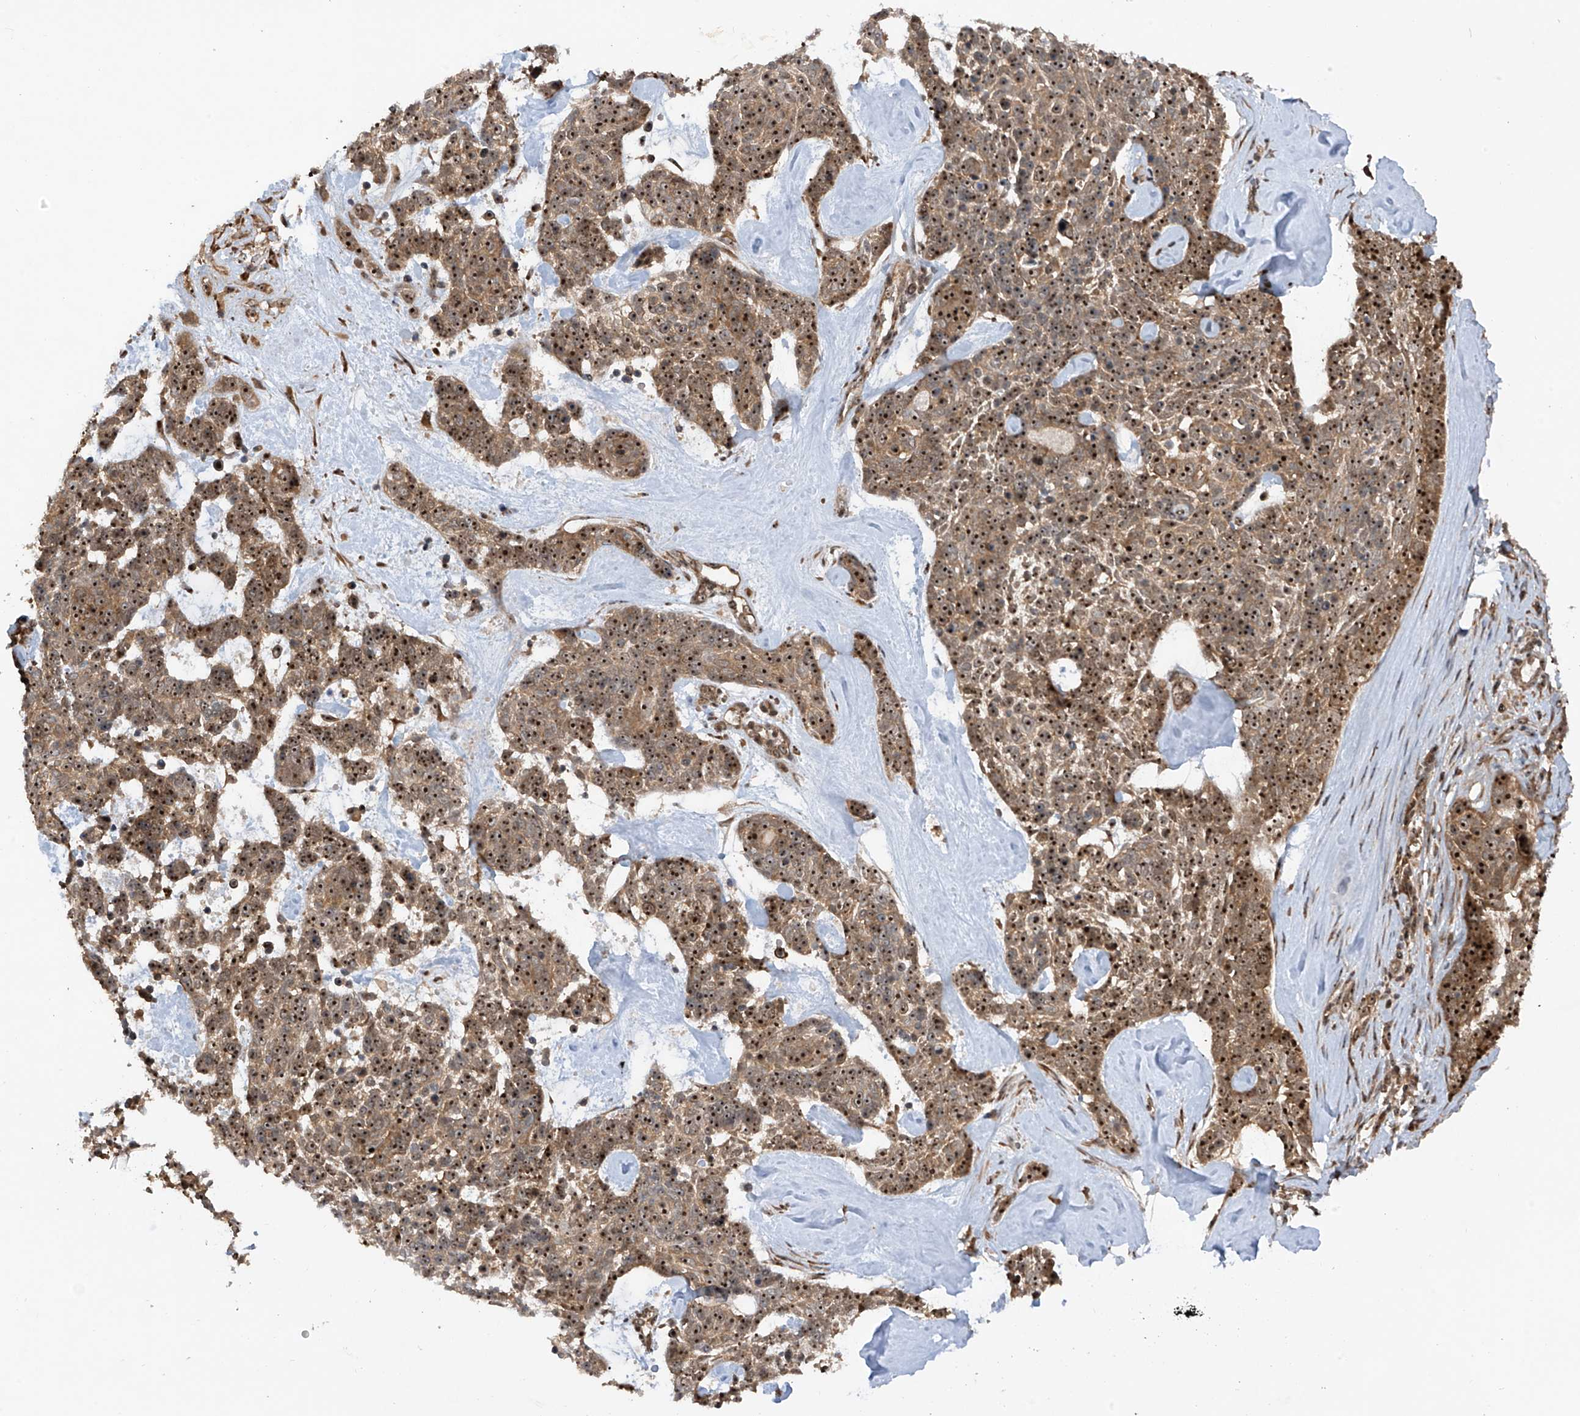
{"staining": {"intensity": "strong", "quantity": ">75%", "location": "cytoplasmic/membranous,nuclear"}, "tissue": "skin cancer", "cell_type": "Tumor cells", "image_type": "cancer", "snomed": [{"axis": "morphology", "description": "Basal cell carcinoma"}, {"axis": "topography", "description": "Skin"}], "caption": "Skin cancer (basal cell carcinoma) tissue shows strong cytoplasmic/membranous and nuclear staining in approximately >75% of tumor cells, visualized by immunohistochemistry.", "gene": "C1orf131", "patient": {"sex": "female", "age": 81}}